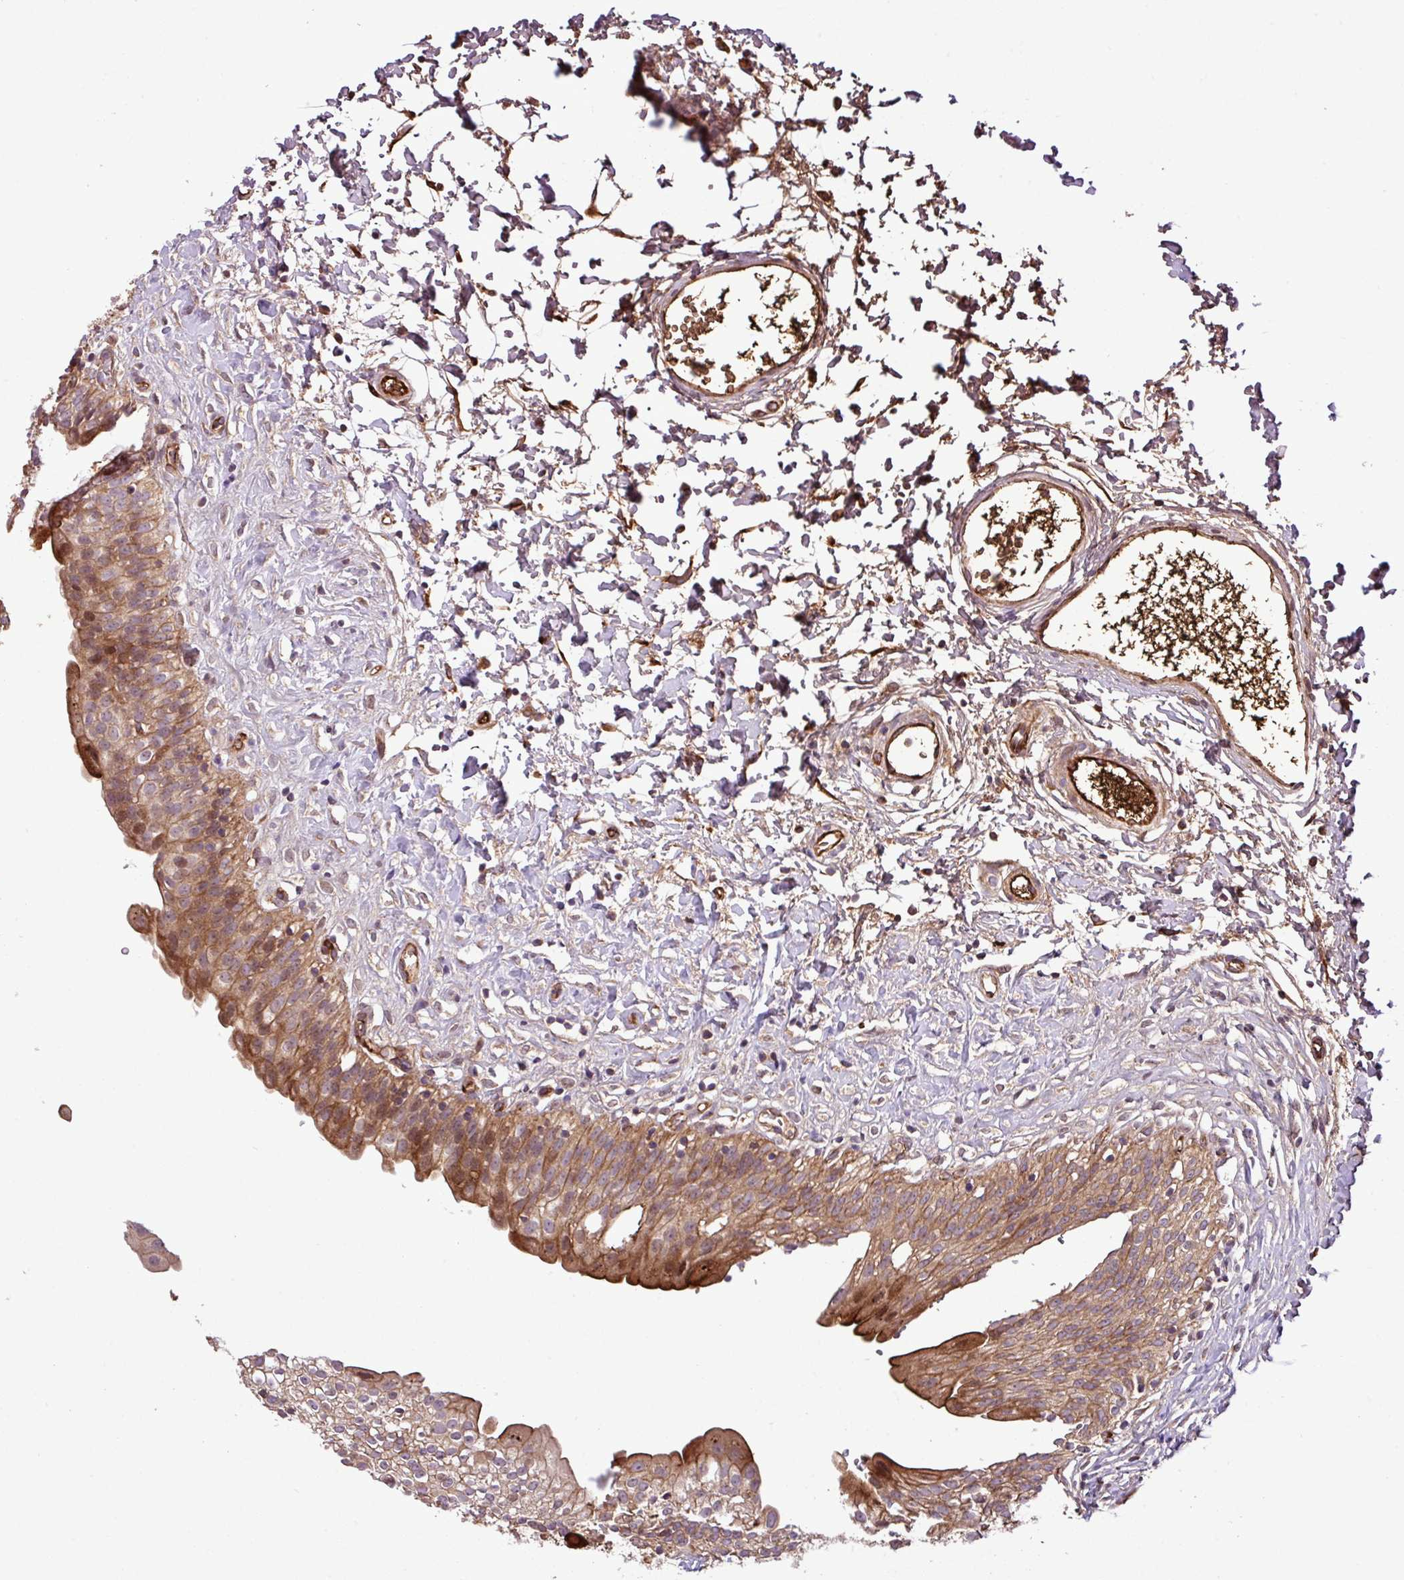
{"staining": {"intensity": "moderate", "quantity": ">75%", "location": "cytoplasmic/membranous,nuclear"}, "tissue": "urinary bladder", "cell_type": "Urothelial cells", "image_type": "normal", "snomed": [{"axis": "morphology", "description": "Normal tissue, NOS"}, {"axis": "topography", "description": "Urinary bladder"}], "caption": "This photomicrograph reveals immunohistochemistry staining of normal urinary bladder, with medium moderate cytoplasmic/membranous,nuclear positivity in approximately >75% of urothelial cells.", "gene": "ZNF266", "patient": {"sex": "male", "age": 51}}